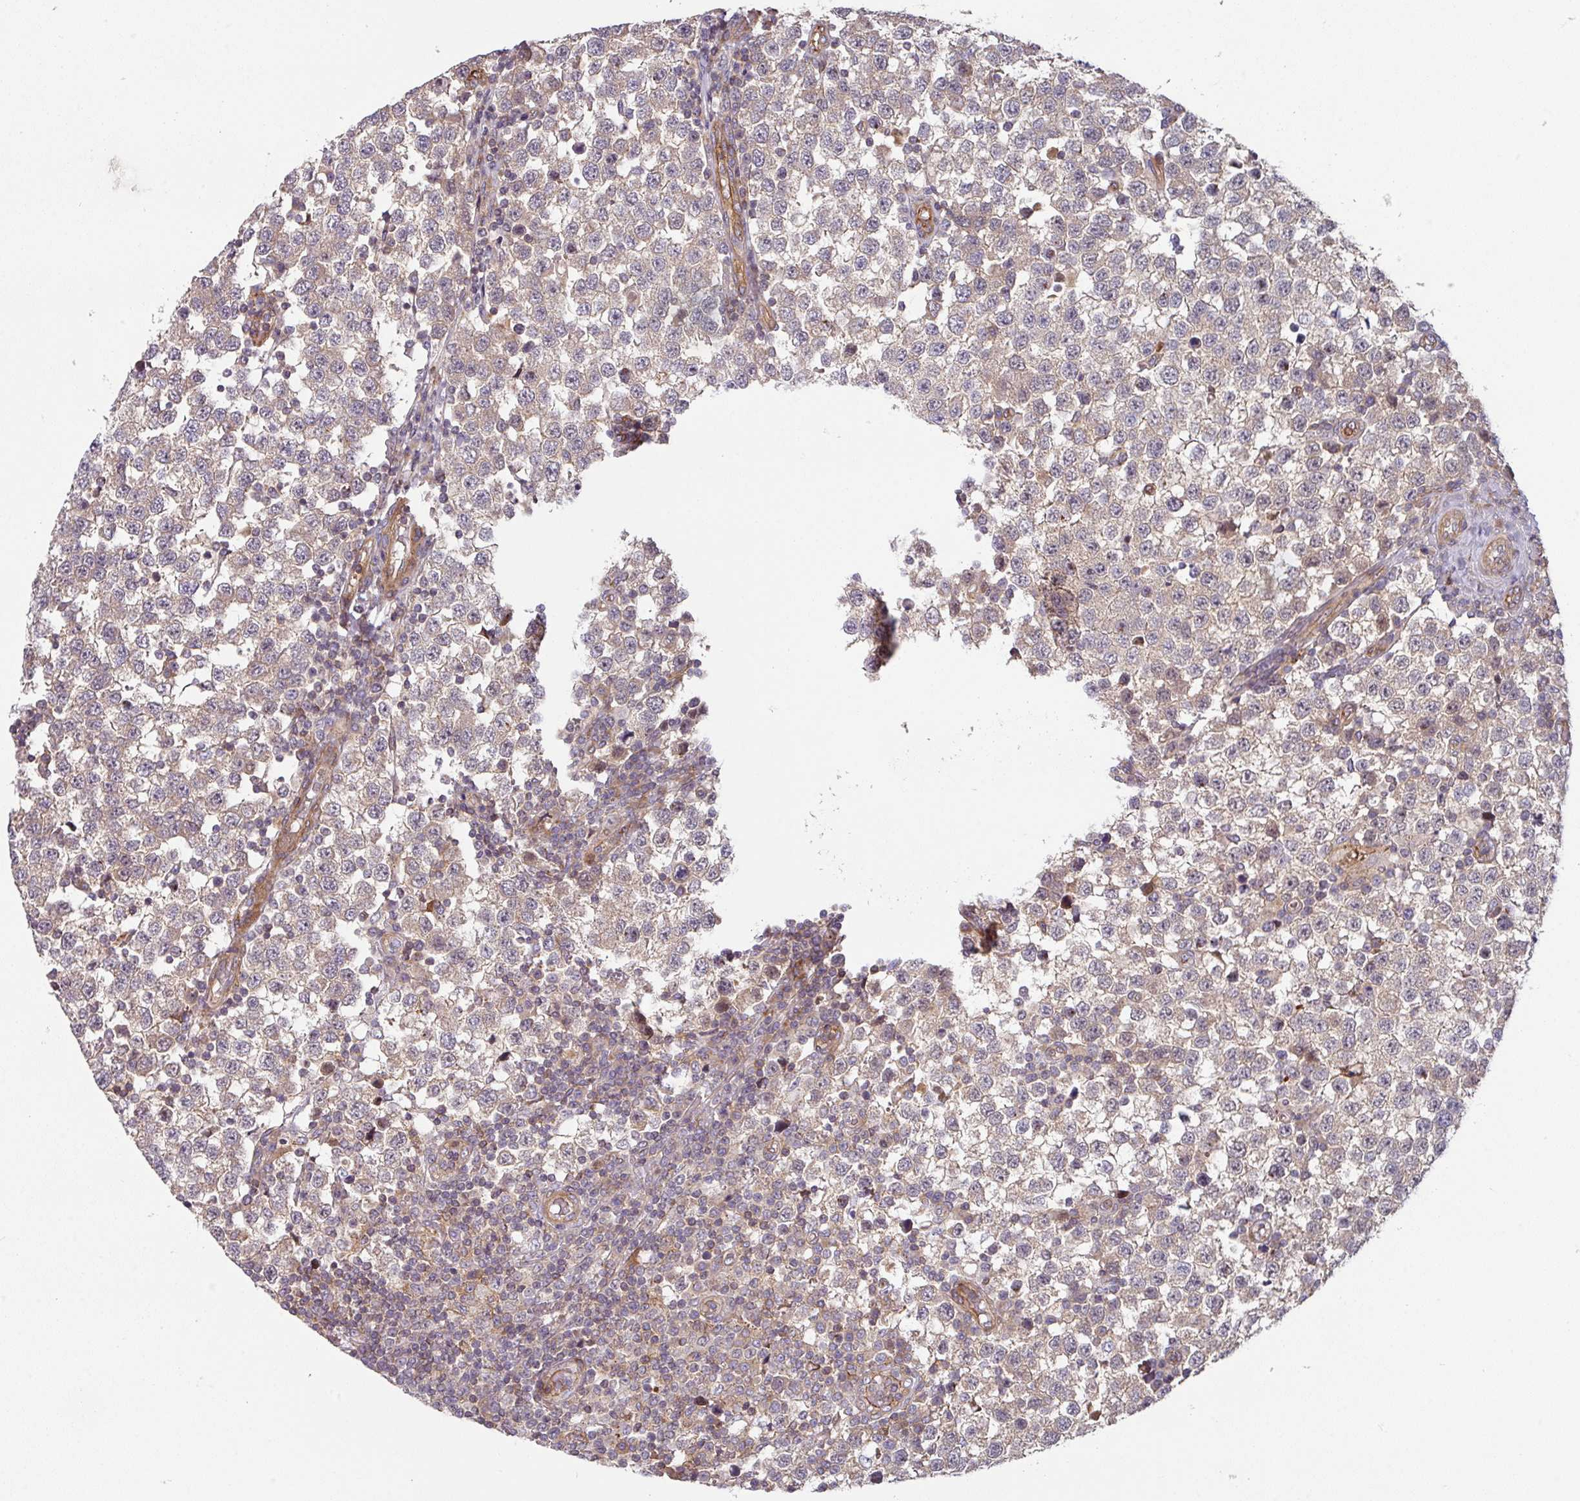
{"staining": {"intensity": "weak", "quantity": ">75%", "location": "cytoplasmic/membranous"}, "tissue": "testis cancer", "cell_type": "Tumor cells", "image_type": "cancer", "snomed": [{"axis": "morphology", "description": "Seminoma, NOS"}, {"axis": "topography", "description": "Testis"}], "caption": "High-power microscopy captured an IHC micrograph of seminoma (testis), revealing weak cytoplasmic/membranous expression in about >75% of tumor cells.", "gene": "CASP2", "patient": {"sex": "male", "age": 34}}